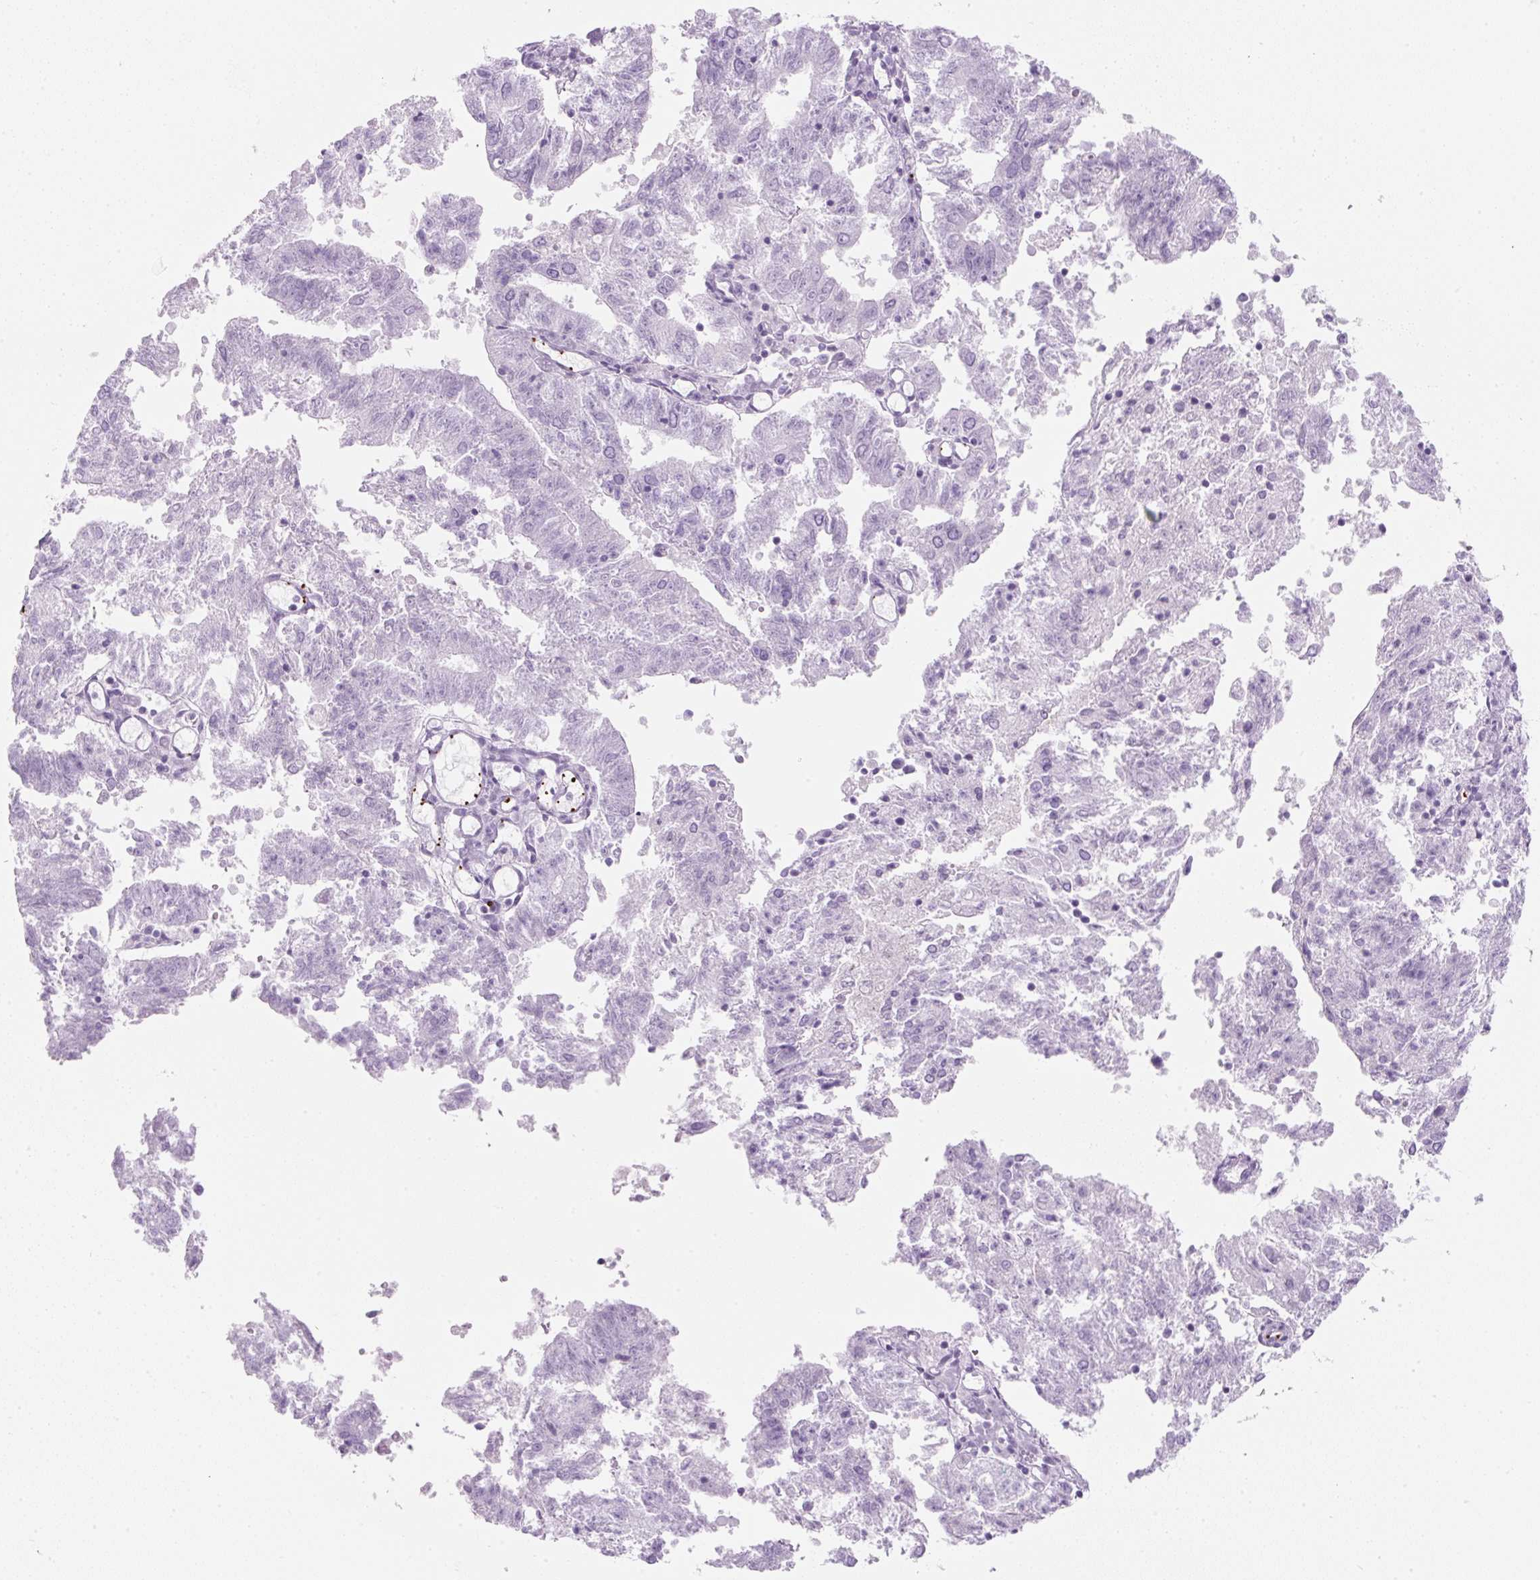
{"staining": {"intensity": "negative", "quantity": "none", "location": "none"}, "tissue": "endometrial cancer", "cell_type": "Tumor cells", "image_type": "cancer", "snomed": [{"axis": "morphology", "description": "Adenocarcinoma, NOS"}, {"axis": "topography", "description": "Endometrium"}], "caption": "This is an immunohistochemistry photomicrograph of human endometrial adenocarcinoma. There is no staining in tumor cells.", "gene": "PF4V1", "patient": {"sex": "female", "age": 82}}